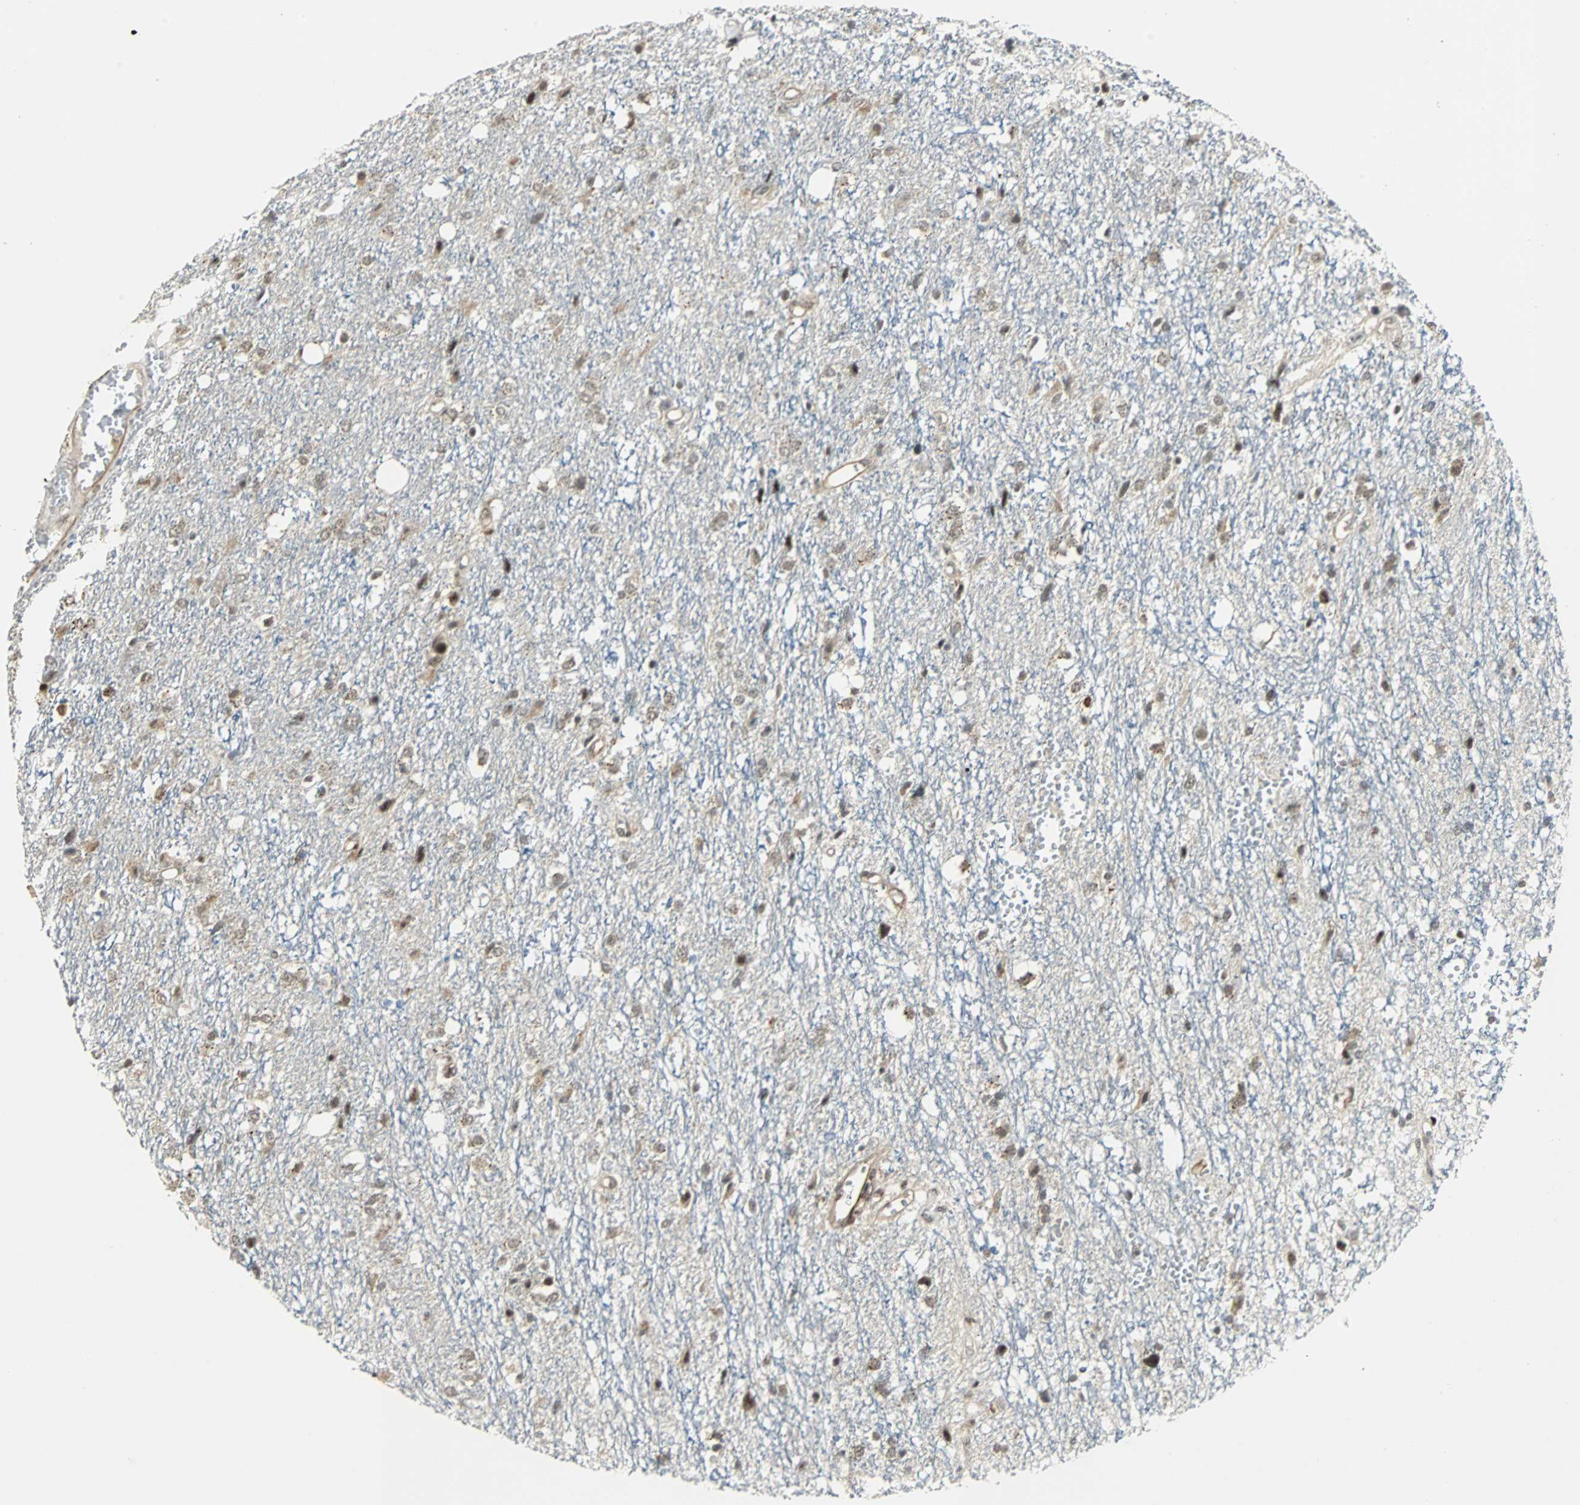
{"staining": {"intensity": "strong", "quantity": "25%-75%", "location": "nuclear"}, "tissue": "glioma", "cell_type": "Tumor cells", "image_type": "cancer", "snomed": [{"axis": "morphology", "description": "Glioma, malignant, High grade"}, {"axis": "topography", "description": "Brain"}], "caption": "Immunohistochemistry (DAB (3,3'-diaminobenzidine)) staining of glioma demonstrates strong nuclear protein staining in approximately 25%-75% of tumor cells.", "gene": "MED4", "patient": {"sex": "female", "age": 59}}